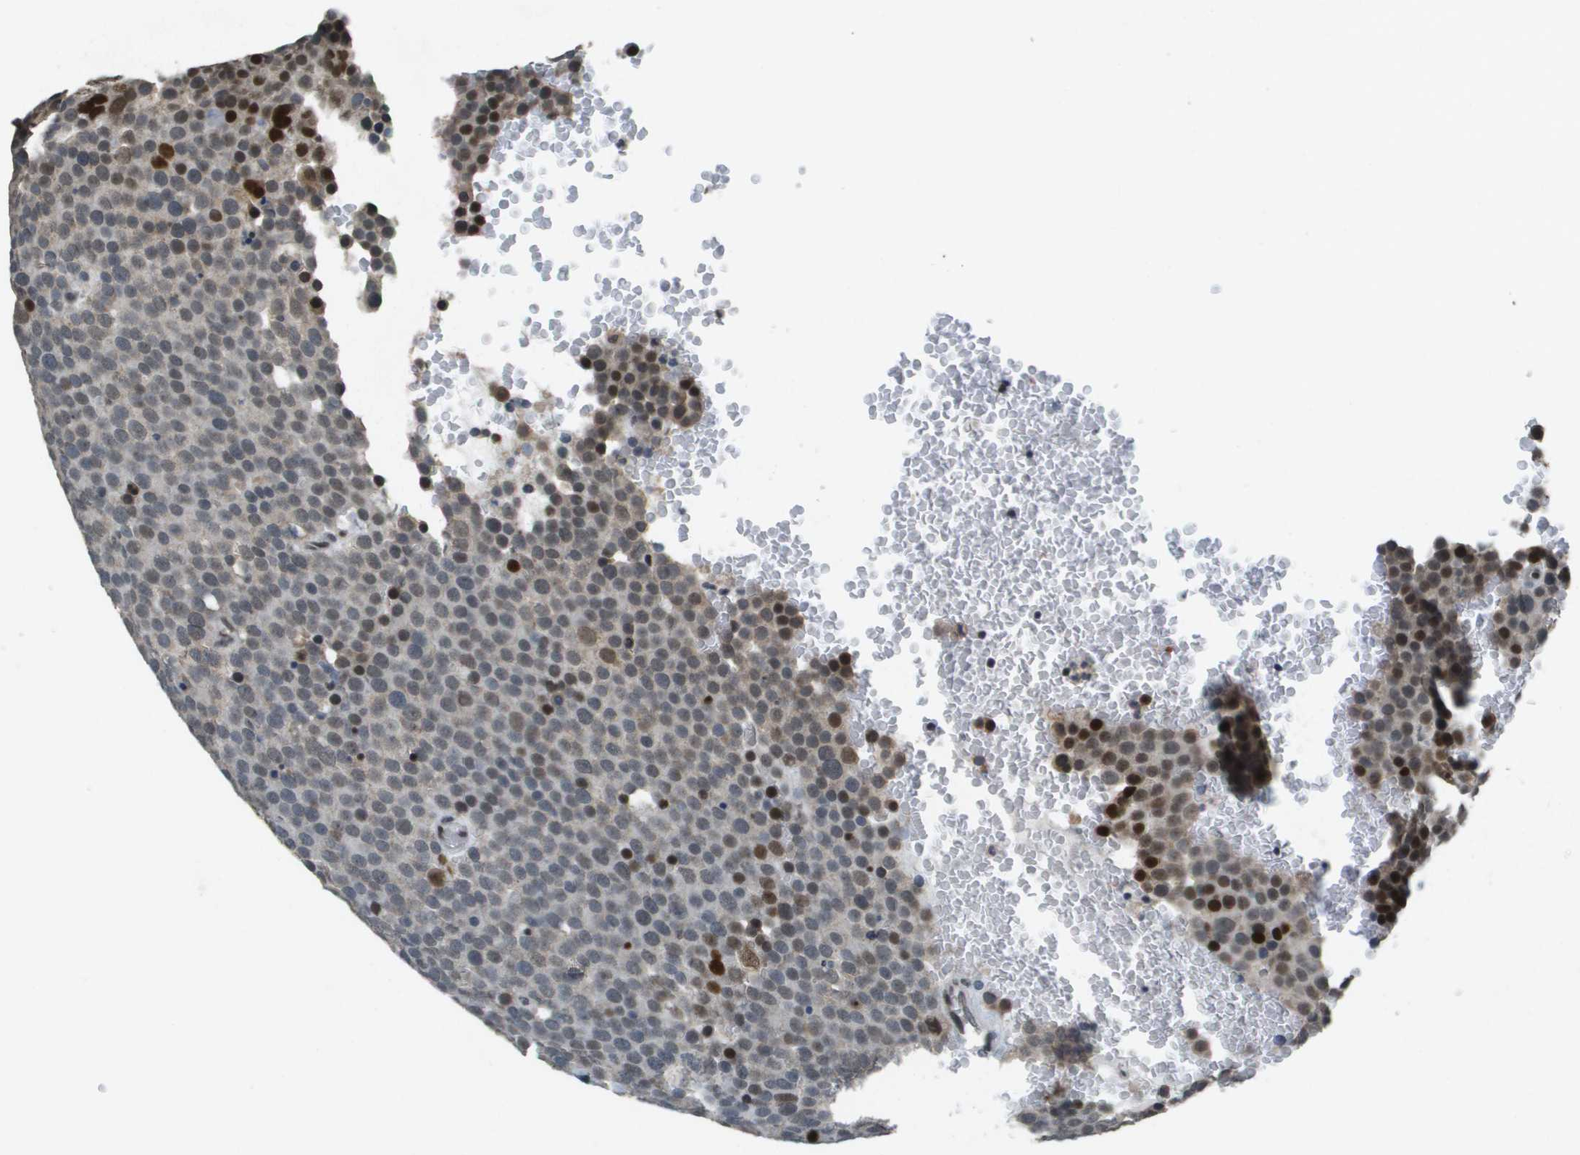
{"staining": {"intensity": "strong", "quantity": "<25%", "location": "nuclear"}, "tissue": "testis cancer", "cell_type": "Tumor cells", "image_type": "cancer", "snomed": [{"axis": "morphology", "description": "Seminoma, NOS"}, {"axis": "topography", "description": "Testis"}], "caption": "Approximately <25% of tumor cells in human testis cancer (seminoma) show strong nuclear protein expression as visualized by brown immunohistochemical staining.", "gene": "FANCC", "patient": {"sex": "male", "age": 71}}